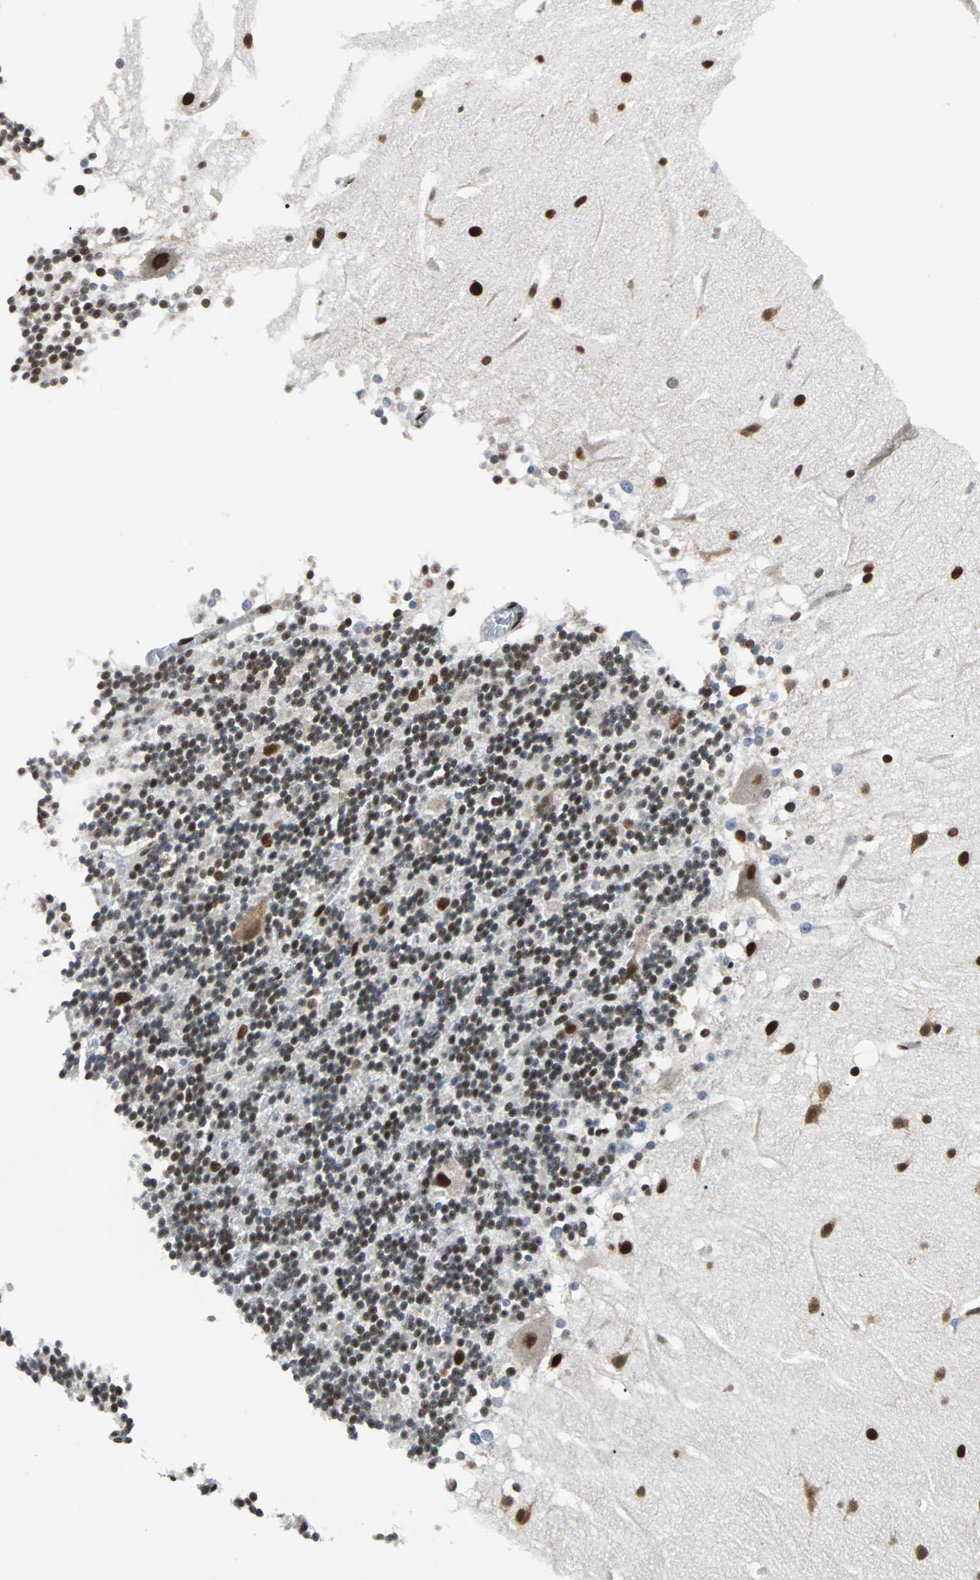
{"staining": {"intensity": "strong", "quantity": ">75%", "location": "nuclear"}, "tissue": "cerebellum", "cell_type": "Cells in granular layer", "image_type": "normal", "snomed": [{"axis": "morphology", "description": "Normal tissue, NOS"}, {"axis": "topography", "description": "Cerebellum"}], "caption": "The histopathology image exhibits a brown stain indicating the presence of a protein in the nuclear of cells in granular layer in cerebellum. (Brightfield microscopy of DAB IHC at high magnification).", "gene": "XRCC4", "patient": {"sex": "female", "age": 19}}